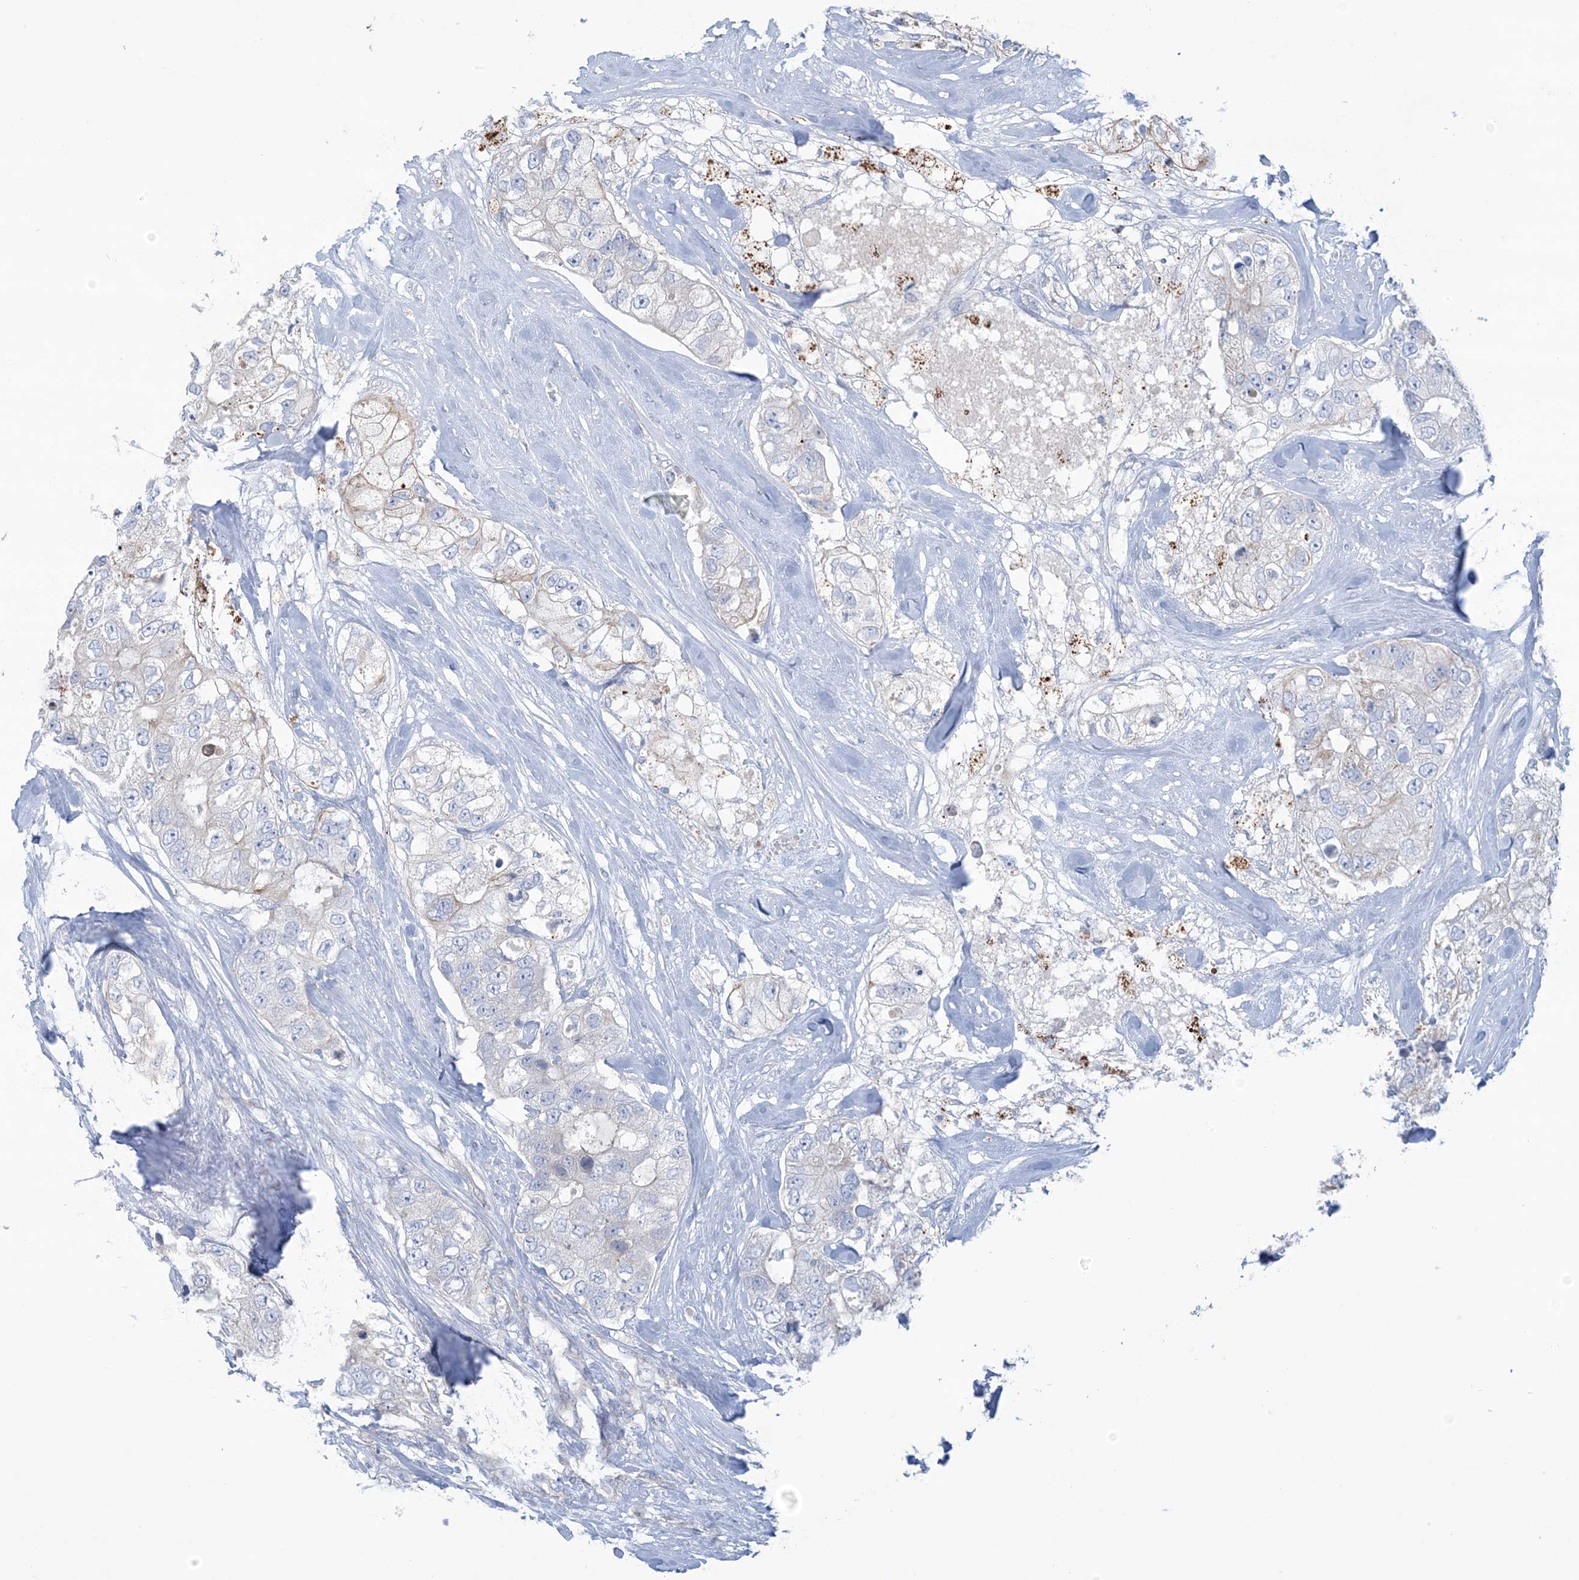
{"staining": {"intensity": "negative", "quantity": "none", "location": "none"}, "tissue": "breast cancer", "cell_type": "Tumor cells", "image_type": "cancer", "snomed": [{"axis": "morphology", "description": "Duct carcinoma"}, {"axis": "topography", "description": "Breast"}], "caption": "Immunohistochemical staining of human breast cancer (infiltrating ductal carcinoma) shows no significant staining in tumor cells. Brightfield microscopy of immunohistochemistry (IHC) stained with DAB (3,3'-diaminobenzidine) (brown) and hematoxylin (blue), captured at high magnification.", "gene": "ATP11C", "patient": {"sex": "female", "age": 62}}